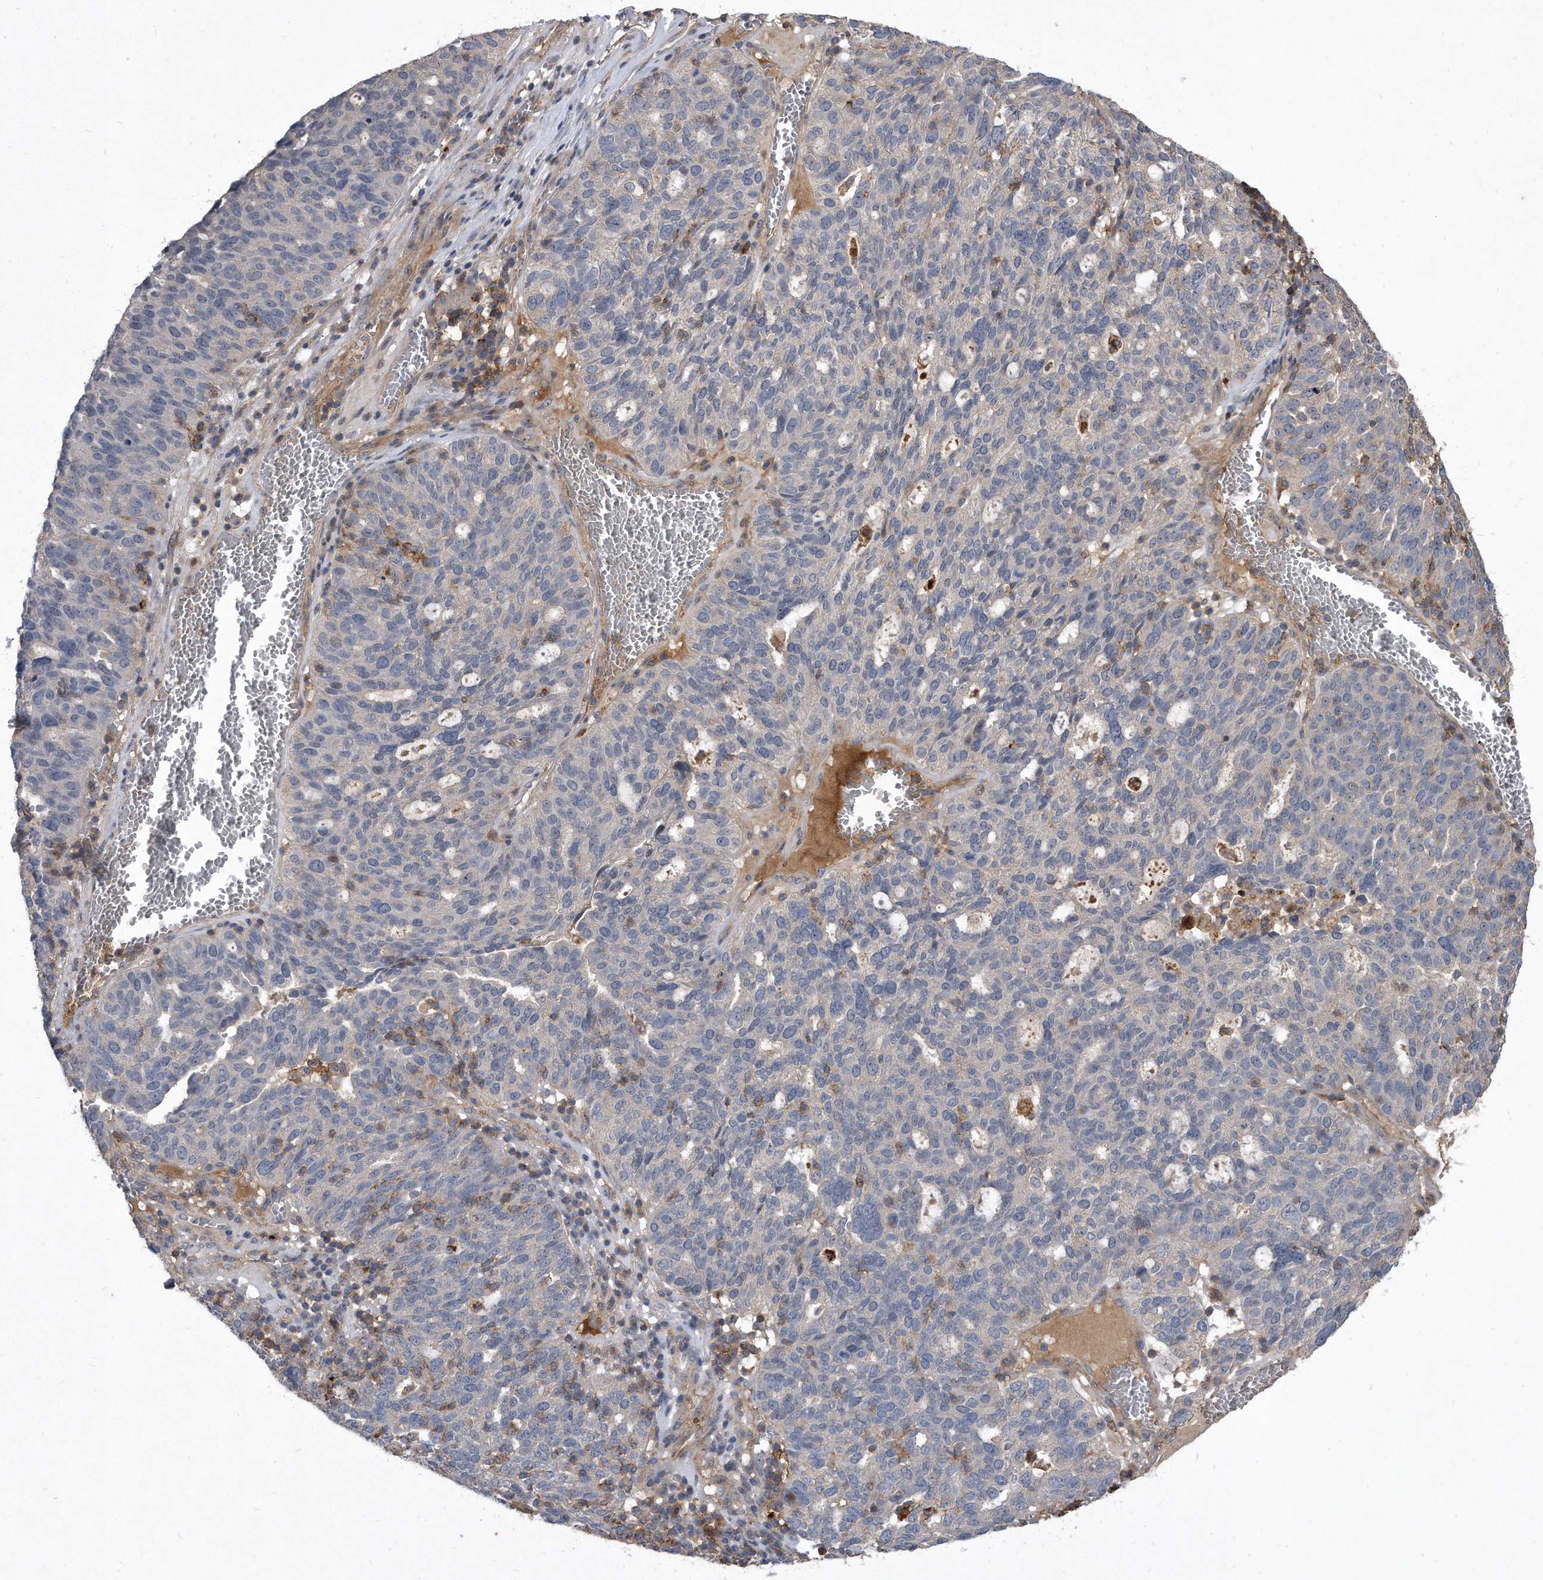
{"staining": {"intensity": "negative", "quantity": "none", "location": "none"}, "tissue": "ovarian cancer", "cell_type": "Tumor cells", "image_type": "cancer", "snomed": [{"axis": "morphology", "description": "Cystadenocarcinoma, serous, NOS"}, {"axis": "topography", "description": "Ovary"}], "caption": "Micrograph shows no protein expression in tumor cells of ovarian cancer tissue.", "gene": "PGBD2", "patient": {"sex": "female", "age": 59}}